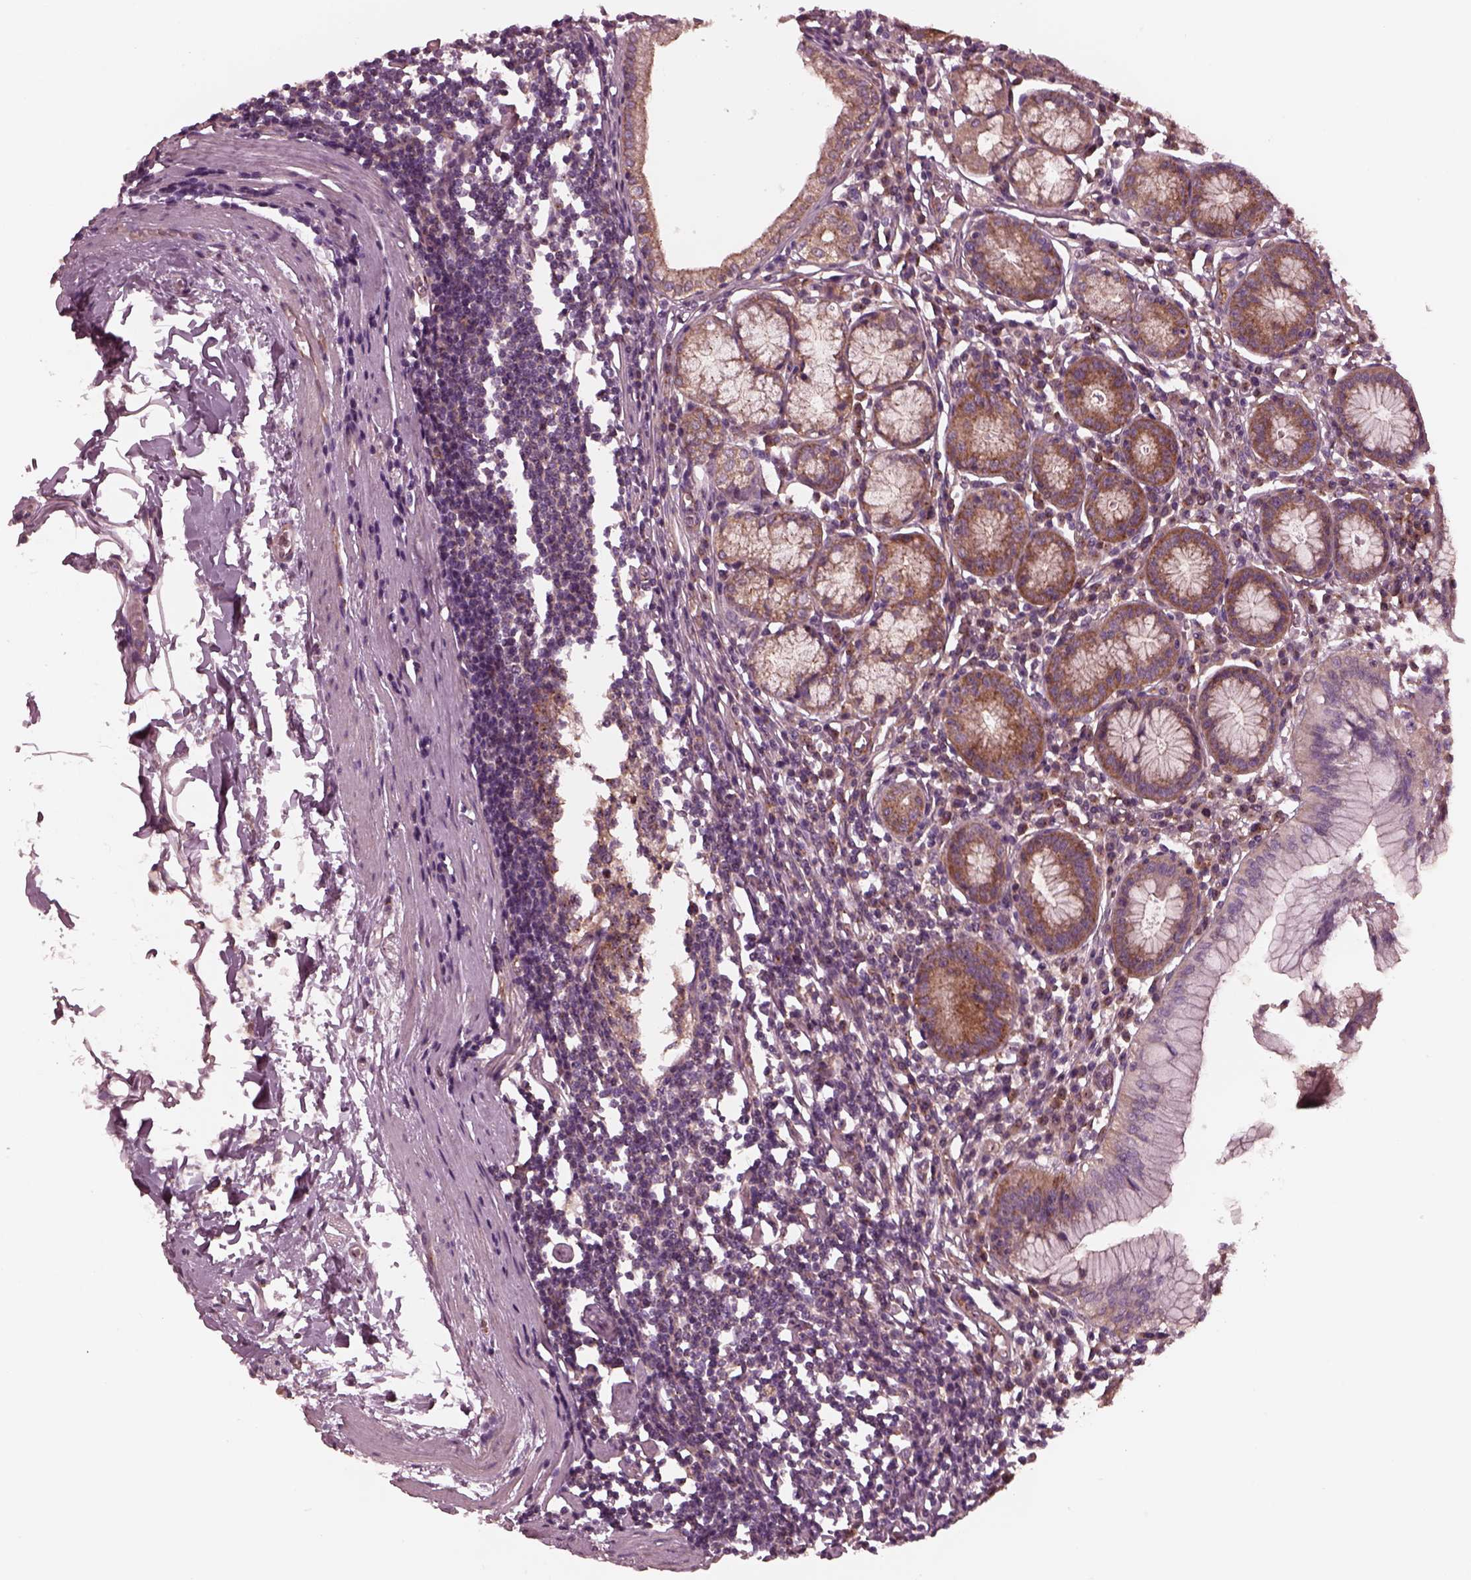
{"staining": {"intensity": "moderate", "quantity": ">75%", "location": "cytoplasmic/membranous"}, "tissue": "stomach", "cell_type": "Glandular cells", "image_type": "normal", "snomed": [{"axis": "morphology", "description": "Normal tissue, NOS"}, {"axis": "topography", "description": "Stomach"}], "caption": "IHC (DAB) staining of benign human stomach demonstrates moderate cytoplasmic/membranous protein positivity in about >75% of glandular cells.", "gene": "TUBG1", "patient": {"sex": "male", "age": 55}}